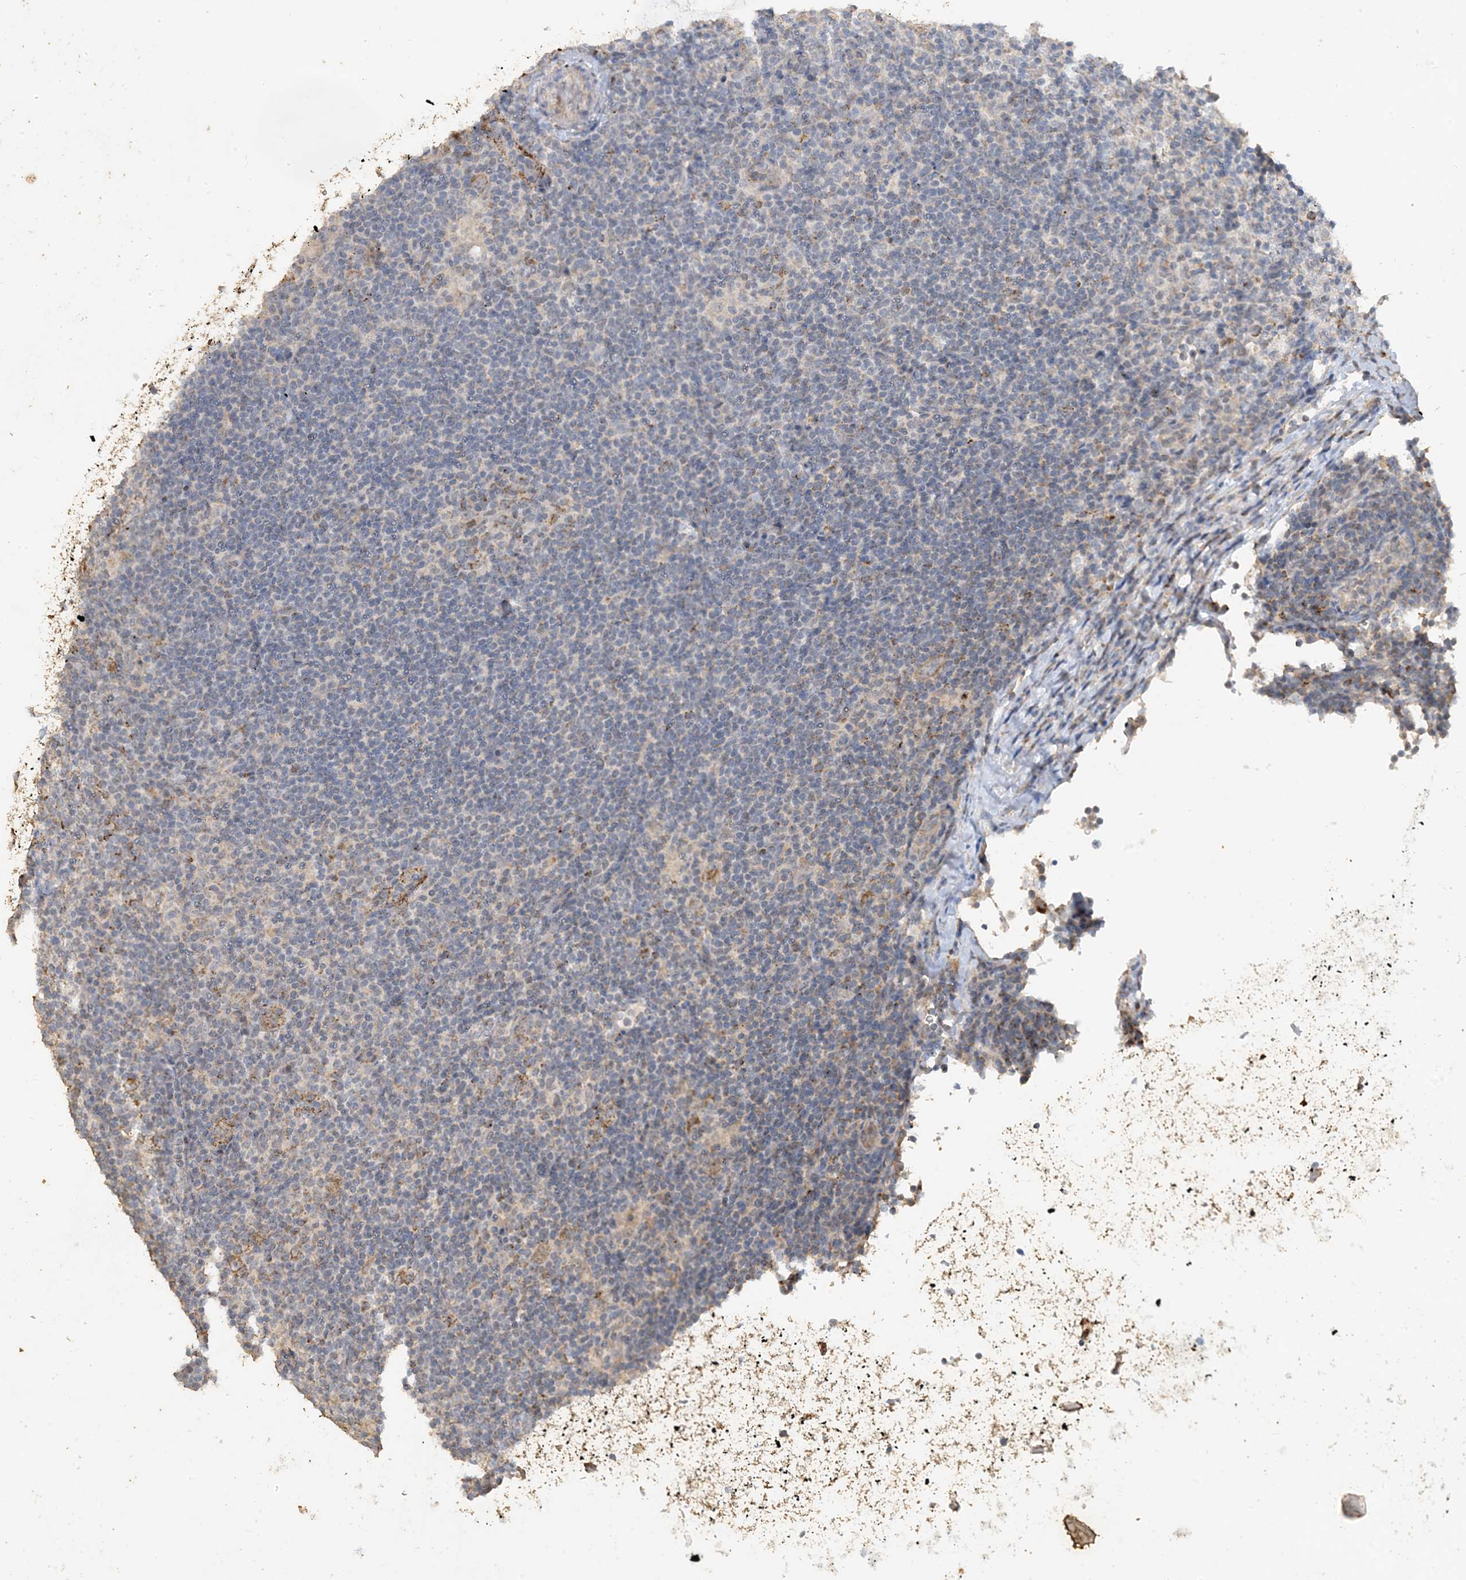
{"staining": {"intensity": "moderate", "quantity": "25%-75%", "location": "cytoplasmic/membranous"}, "tissue": "lymphoma", "cell_type": "Tumor cells", "image_type": "cancer", "snomed": [{"axis": "morphology", "description": "Hodgkin's disease, NOS"}, {"axis": "topography", "description": "Lymph node"}], "caption": "Tumor cells exhibit medium levels of moderate cytoplasmic/membranous expression in about 25%-75% of cells in lymphoma.", "gene": "SFMBT2", "patient": {"sex": "female", "age": 57}}